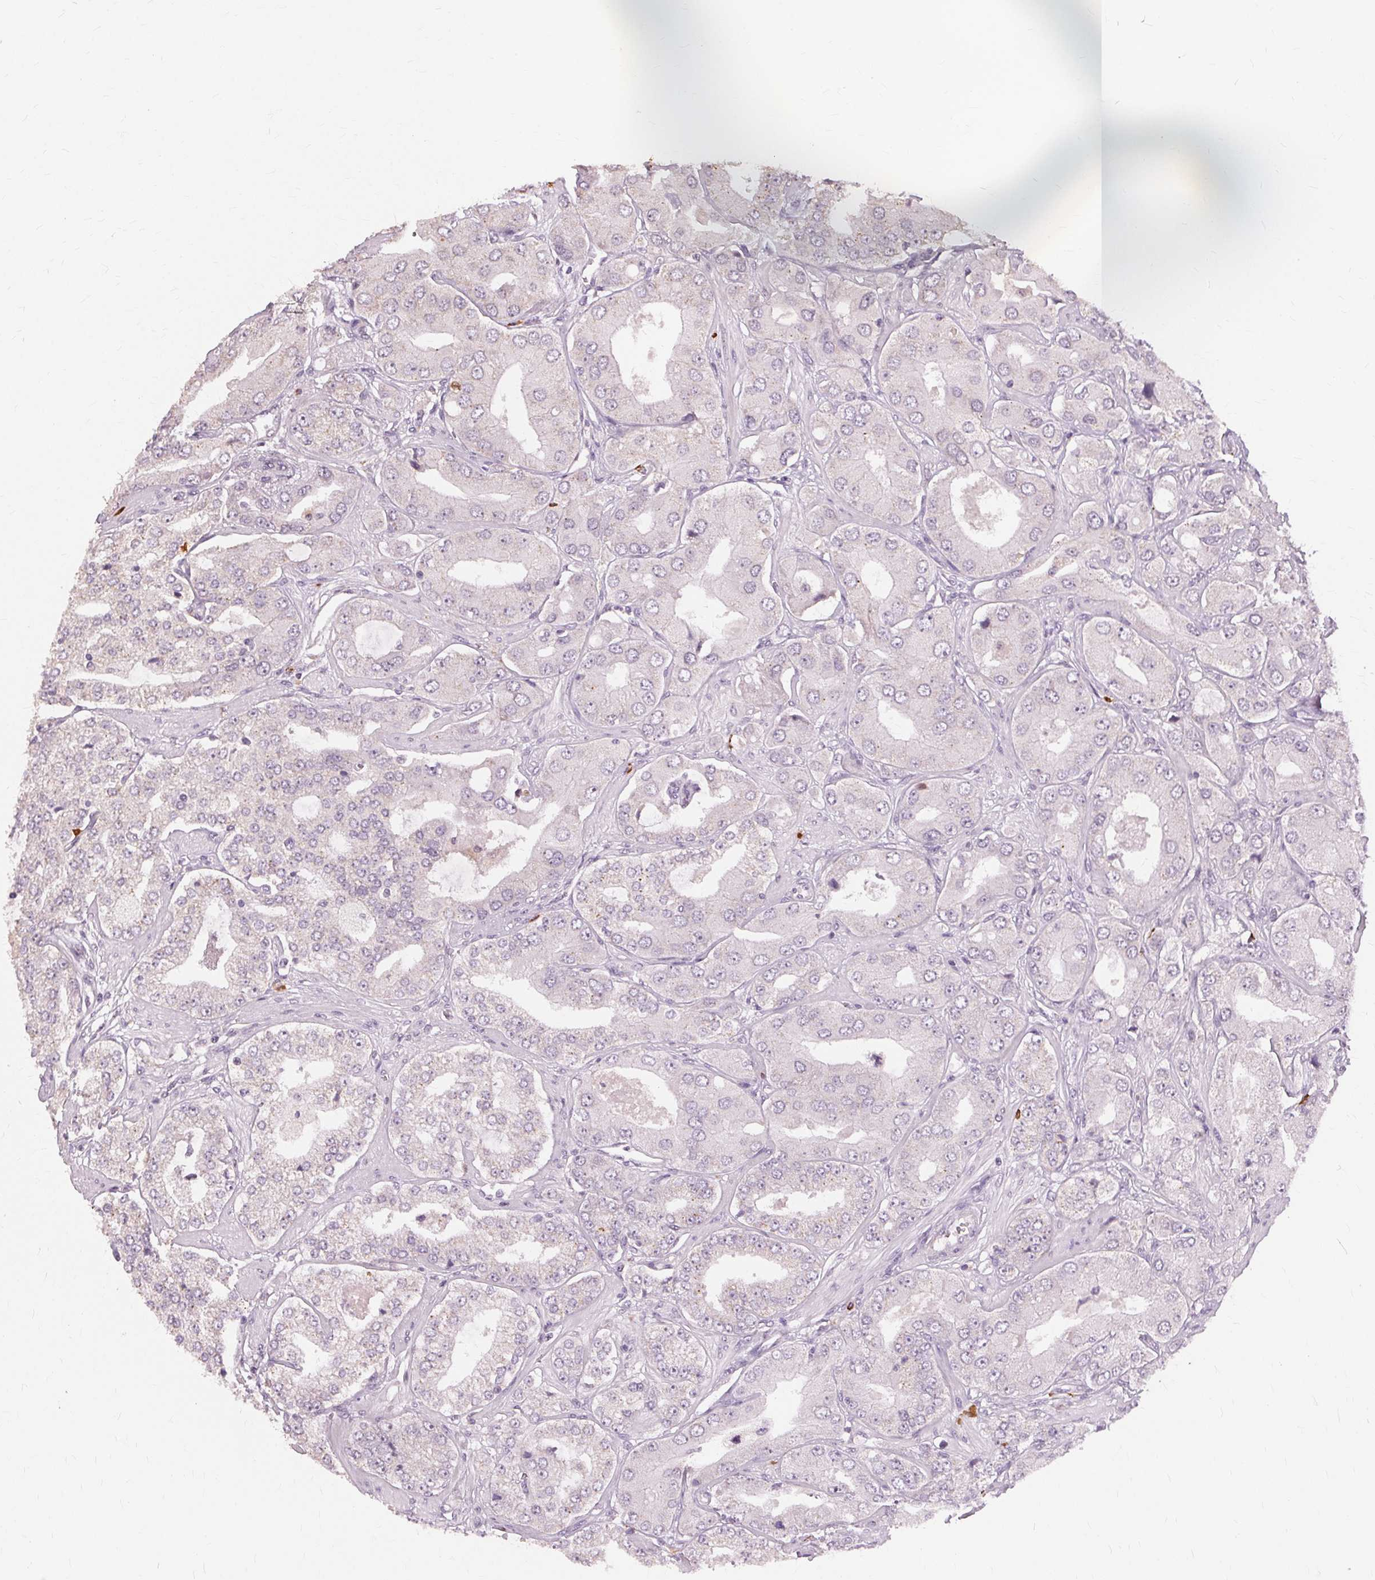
{"staining": {"intensity": "weak", "quantity": "<25%", "location": "cytoplasmic/membranous"}, "tissue": "prostate cancer", "cell_type": "Tumor cells", "image_type": "cancer", "snomed": [{"axis": "morphology", "description": "Adenocarcinoma, Low grade"}, {"axis": "topography", "description": "Prostate"}], "caption": "Immunohistochemistry (IHC) photomicrograph of prostate low-grade adenocarcinoma stained for a protein (brown), which exhibits no positivity in tumor cells.", "gene": "SIGLEC6", "patient": {"sex": "male", "age": 60}}